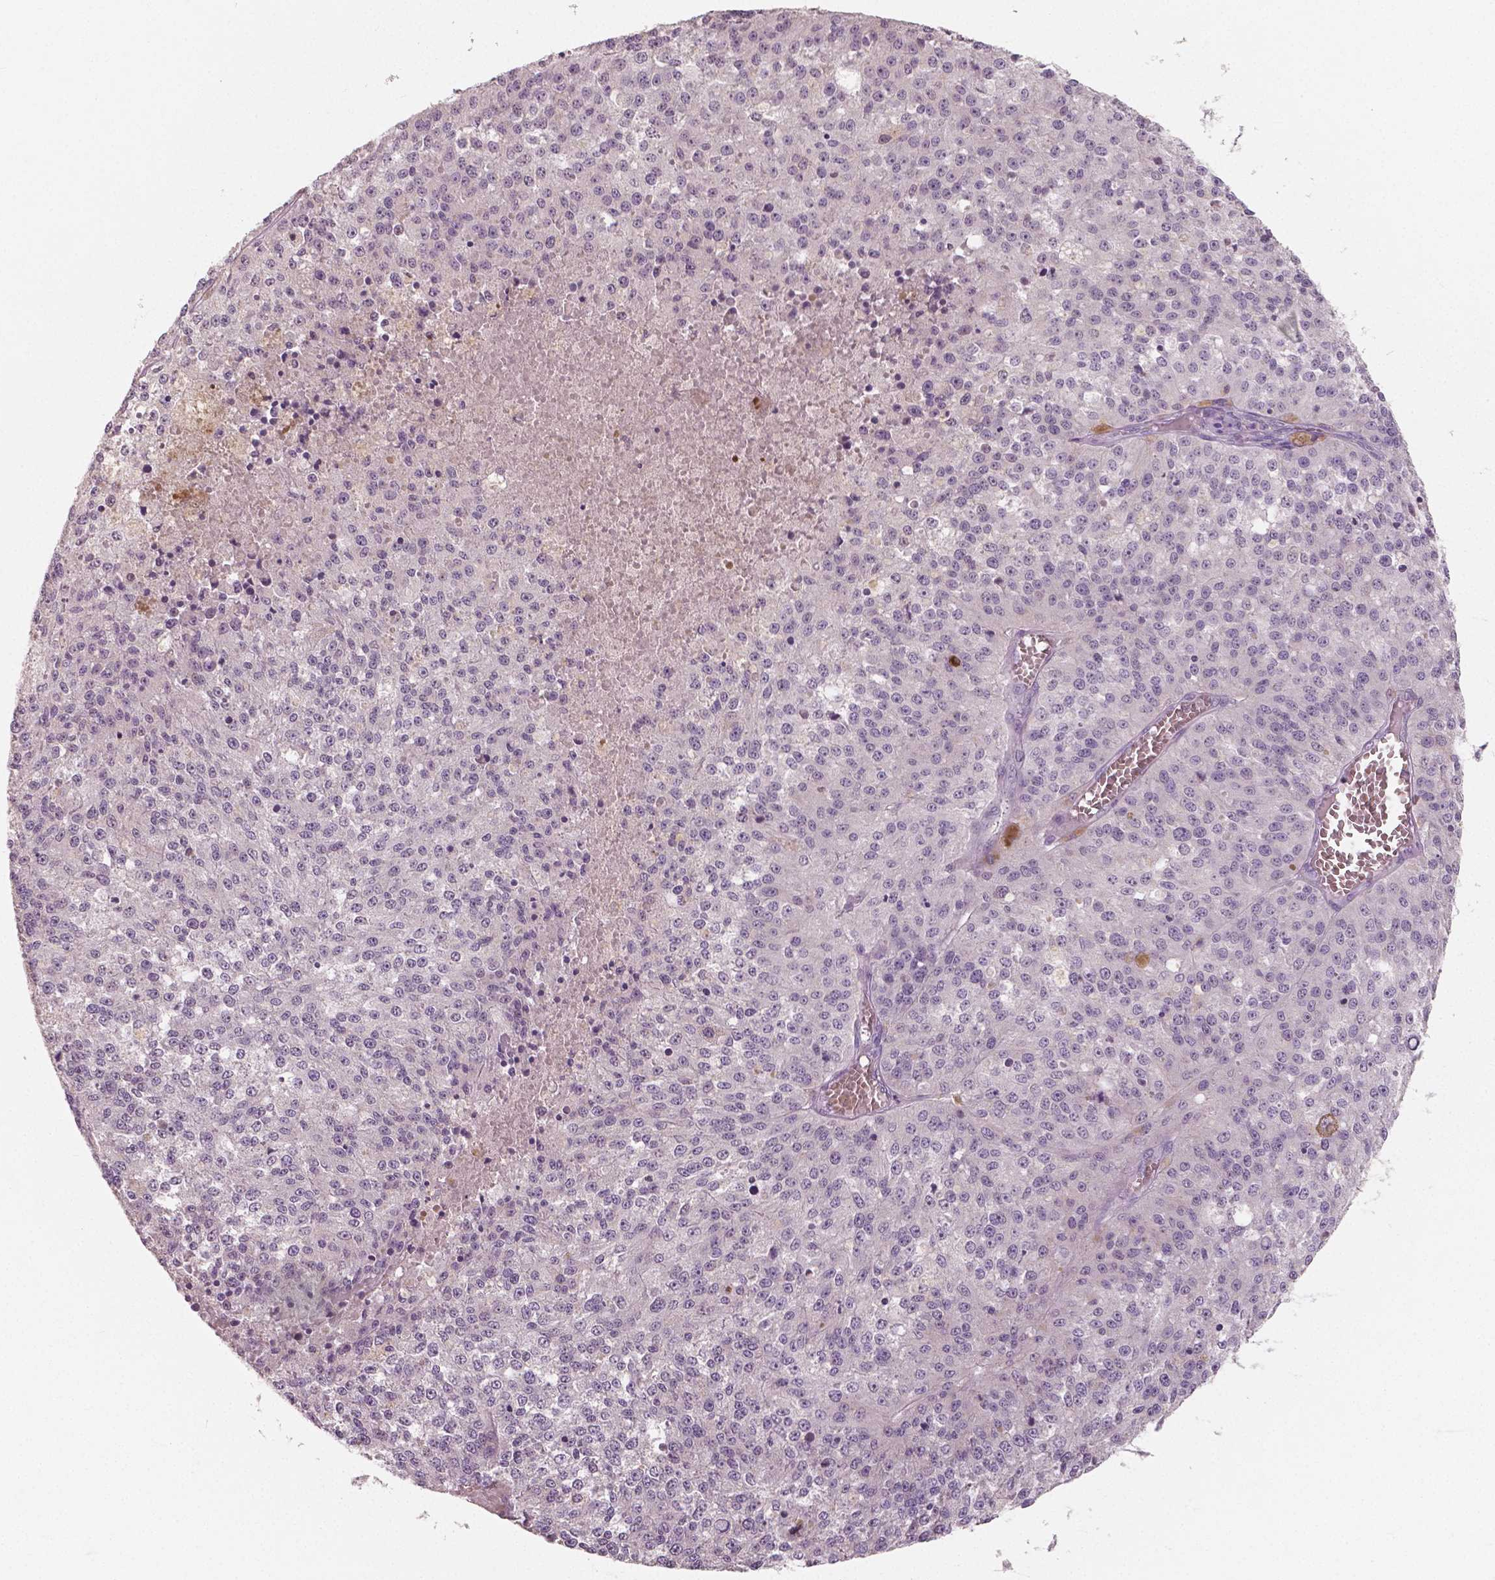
{"staining": {"intensity": "negative", "quantity": "none", "location": "none"}, "tissue": "melanoma", "cell_type": "Tumor cells", "image_type": "cancer", "snomed": [{"axis": "morphology", "description": "Malignant melanoma, Metastatic site"}, {"axis": "topography", "description": "Lymph node"}], "caption": "This photomicrograph is of malignant melanoma (metastatic site) stained with immunohistochemistry (IHC) to label a protein in brown with the nuclei are counter-stained blue. There is no staining in tumor cells.", "gene": "RNASE7", "patient": {"sex": "female", "age": 64}}